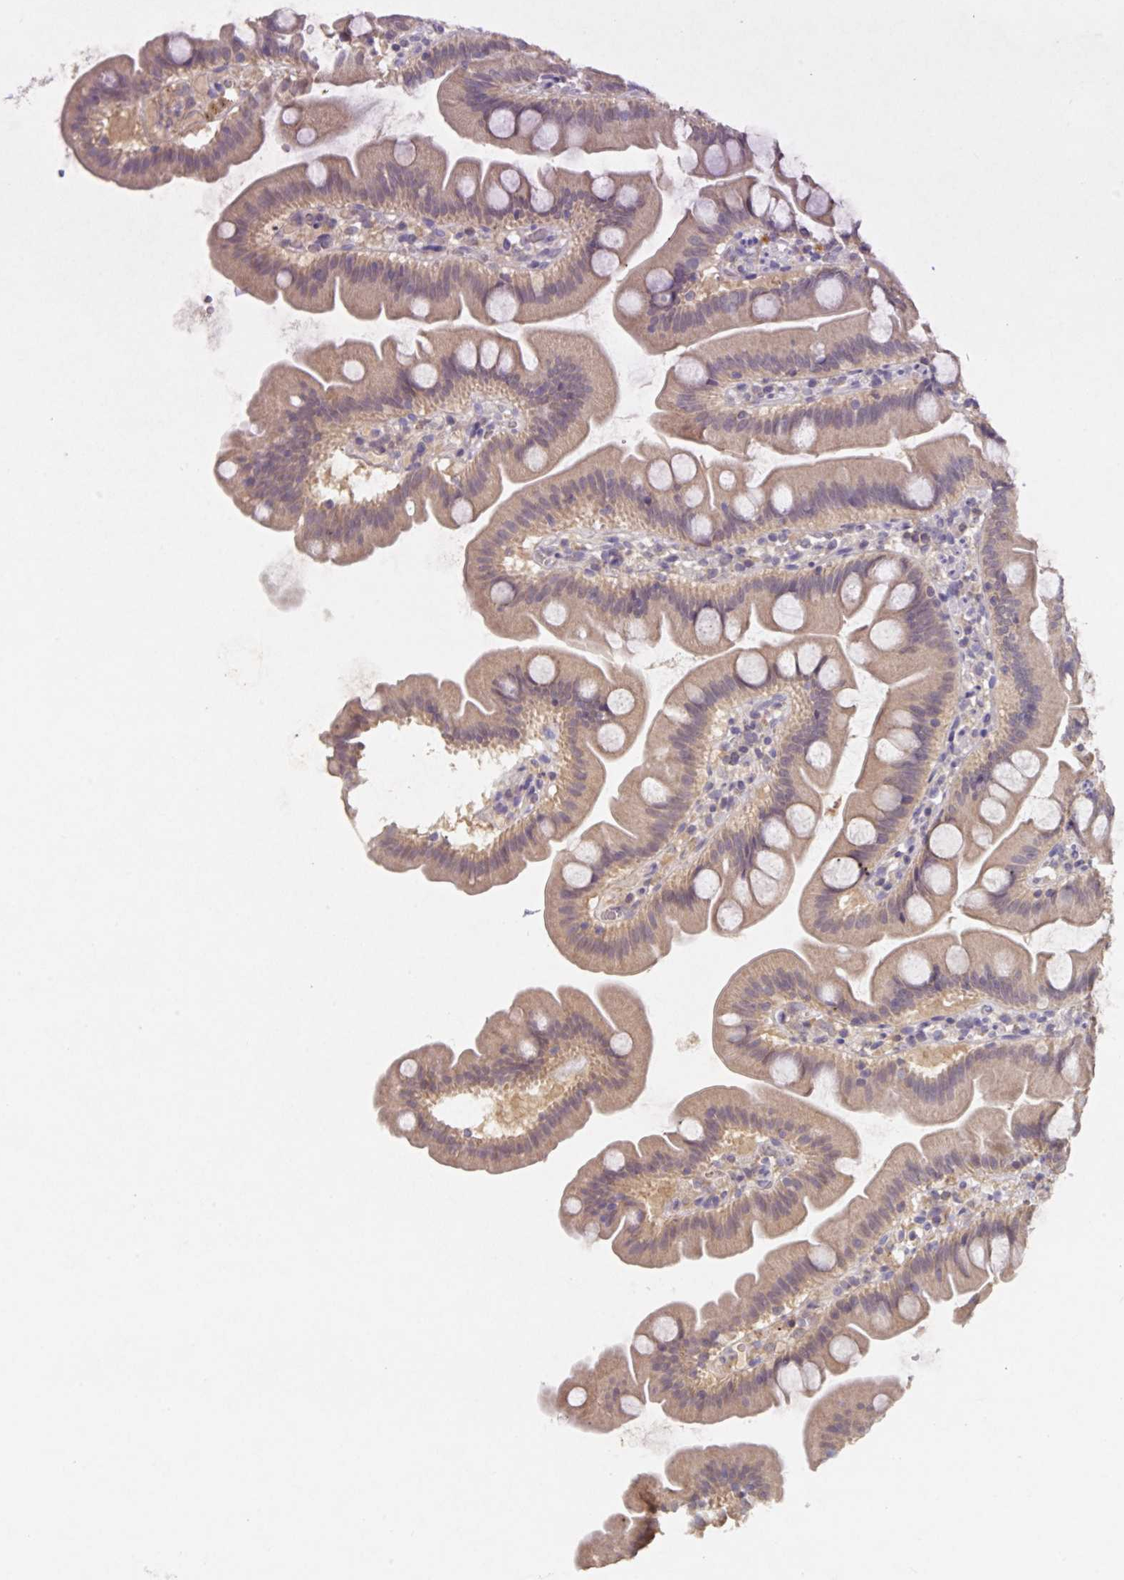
{"staining": {"intensity": "weak", "quantity": ">75%", "location": "cytoplasmic/membranous"}, "tissue": "small intestine", "cell_type": "Glandular cells", "image_type": "normal", "snomed": [{"axis": "morphology", "description": "Normal tissue, NOS"}, {"axis": "topography", "description": "Small intestine"}], "caption": "Immunohistochemistry (IHC) (DAB (3,3'-diaminobenzidine)) staining of normal small intestine exhibits weak cytoplasmic/membranous protein expression in about >75% of glandular cells.", "gene": "HEPN1", "patient": {"sex": "female", "age": 68}}